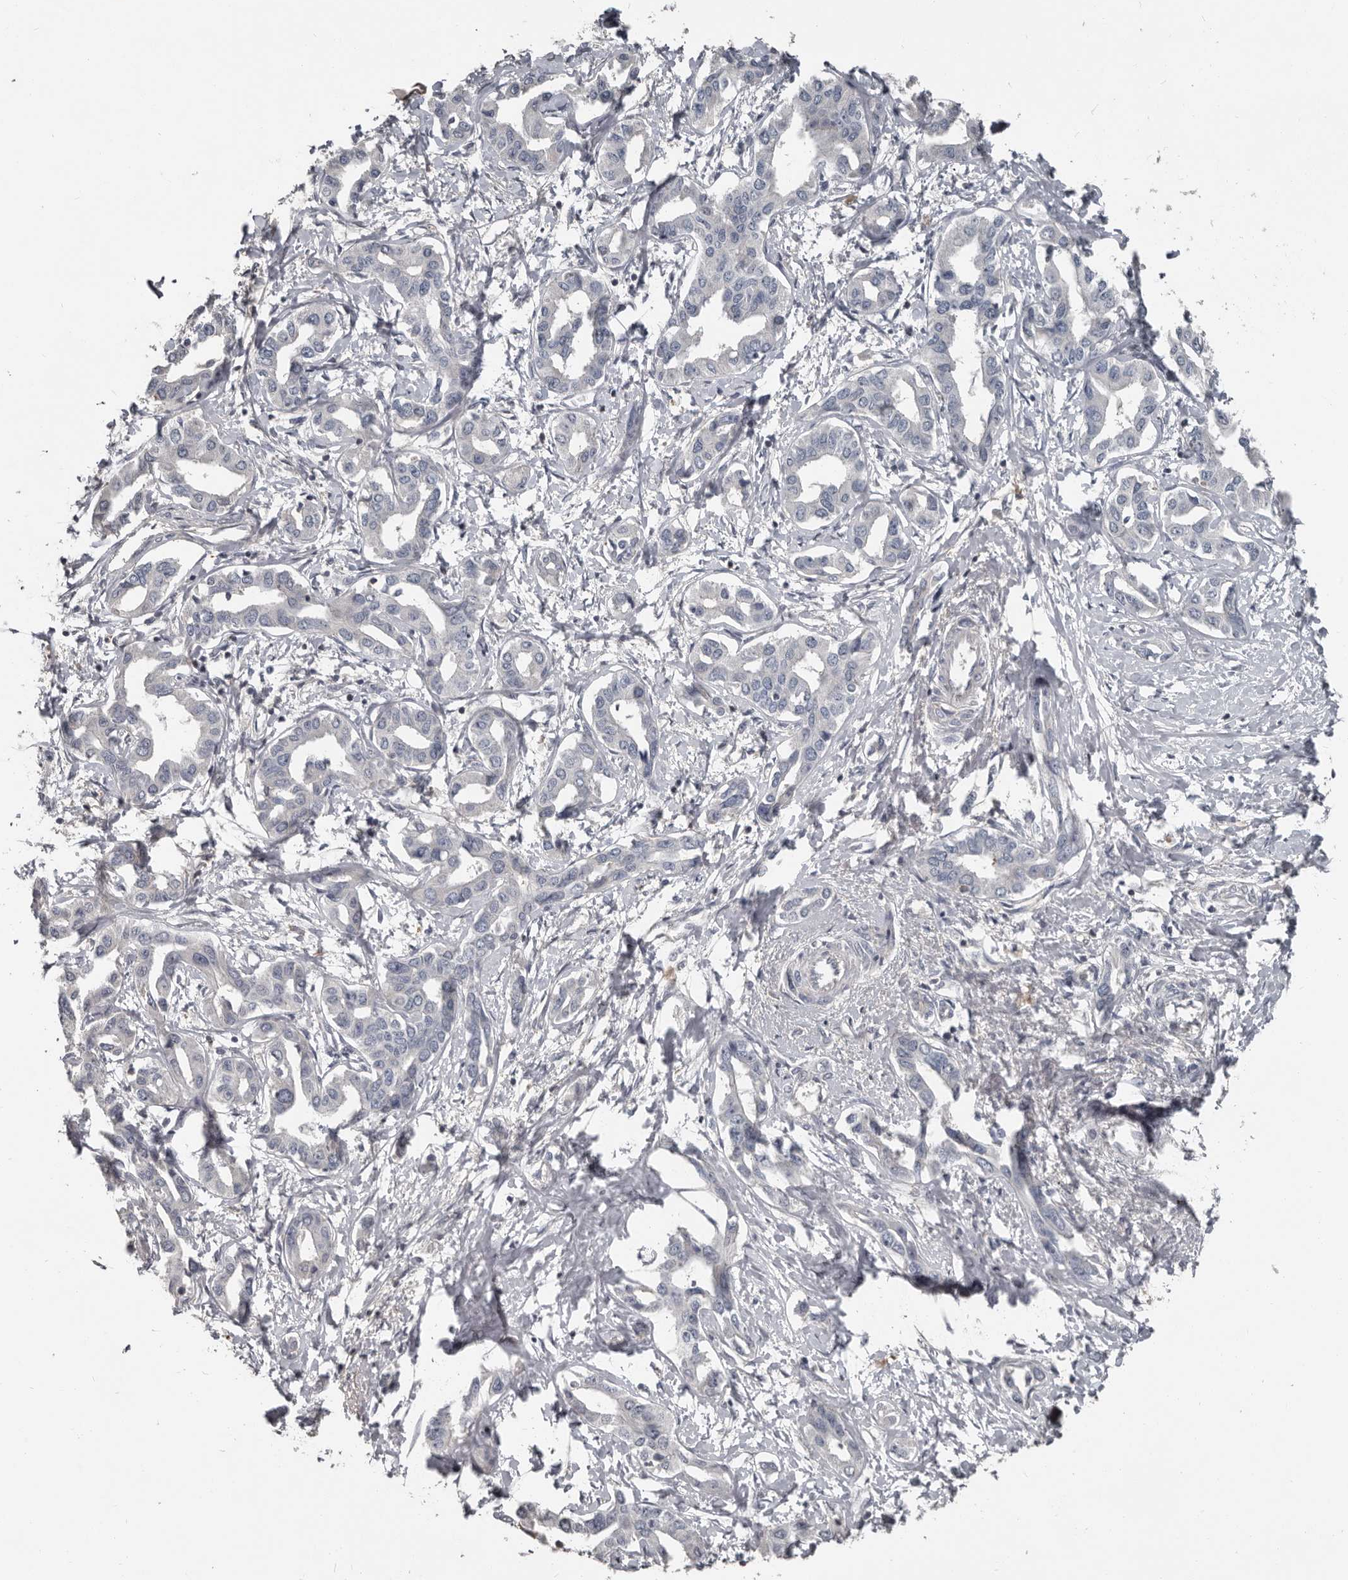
{"staining": {"intensity": "negative", "quantity": "none", "location": "none"}, "tissue": "liver cancer", "cell_type": "Tumor cells", "image_type": "cancer", "snomed": [{"axis": "morphology", "description": "Cholangiocarcinoma"}, {"axis": "topography", "description": "Liver"}], "caption": "Tumor cells are negative for brown protein staining in cholangiocarcinoma (liver). (Immunohistochemistry (ihc), brightfield microscopy, high magnification).", "gene": "CA6", "patient": {"sex": "male", "age": 59}}